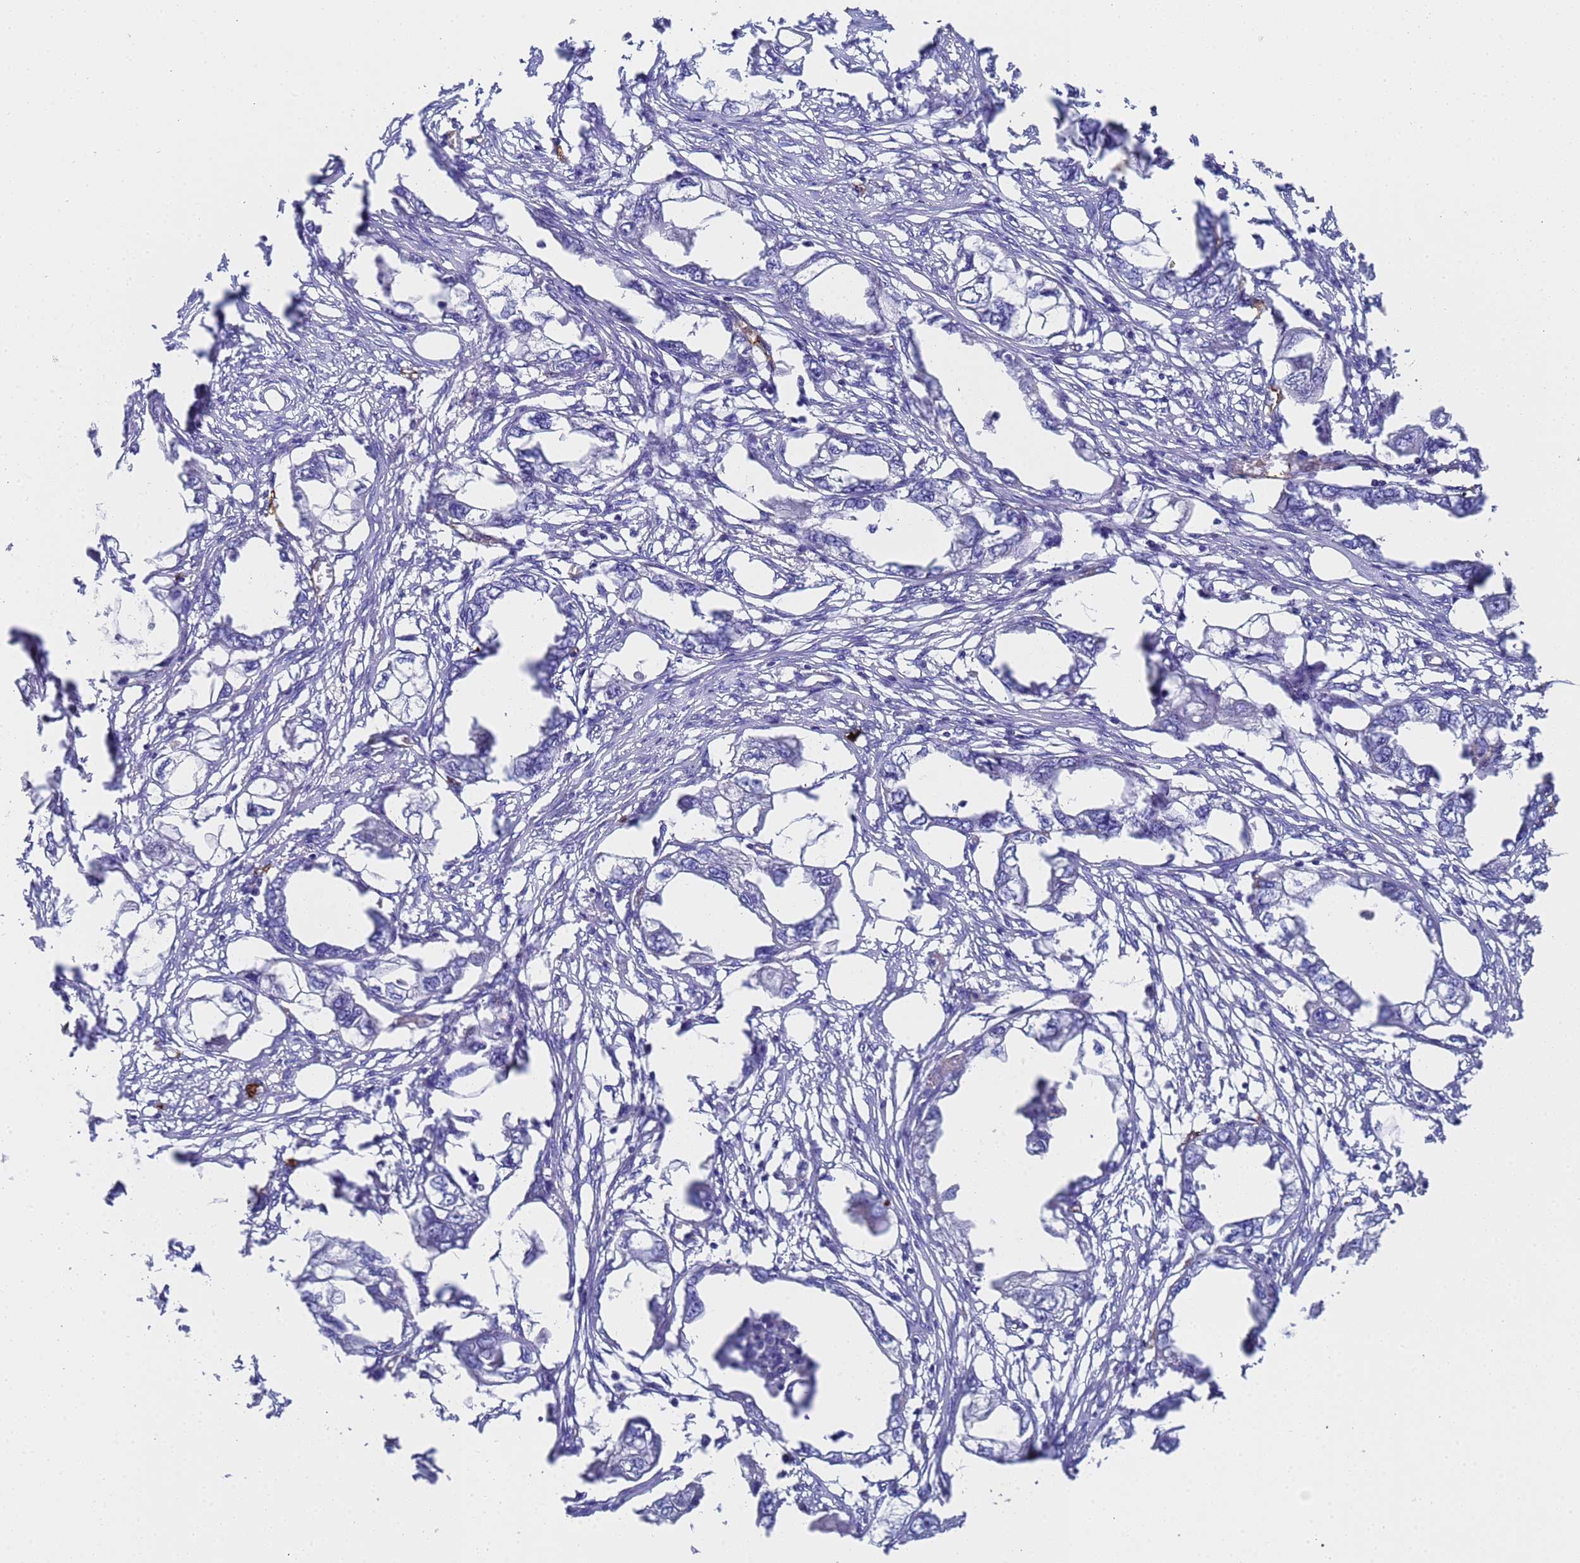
{"staining": {"intensity": "negative", "quantity": "none", "location": "none"}, "tissue": "endometrial cancer", "cell_type": "Tumor cells", "image_type": "cancer", "snomed": [{"axis": "morphology", "description": "Adenocarcinoma, NOS"}, {"axis": "morphology", "description": "Adenocarcinoma, metastatic, NOS"}, {"axis": "topography", "description": "Adipose tissue"}, {"axis": "topography", "description": "Endometrium"}], "caption": "The micrograph exhibits no staining of tumor cells in endometrial cancer.", "gene": "ADIPOQ", "patient": {"sex": "female", "age": 67}}